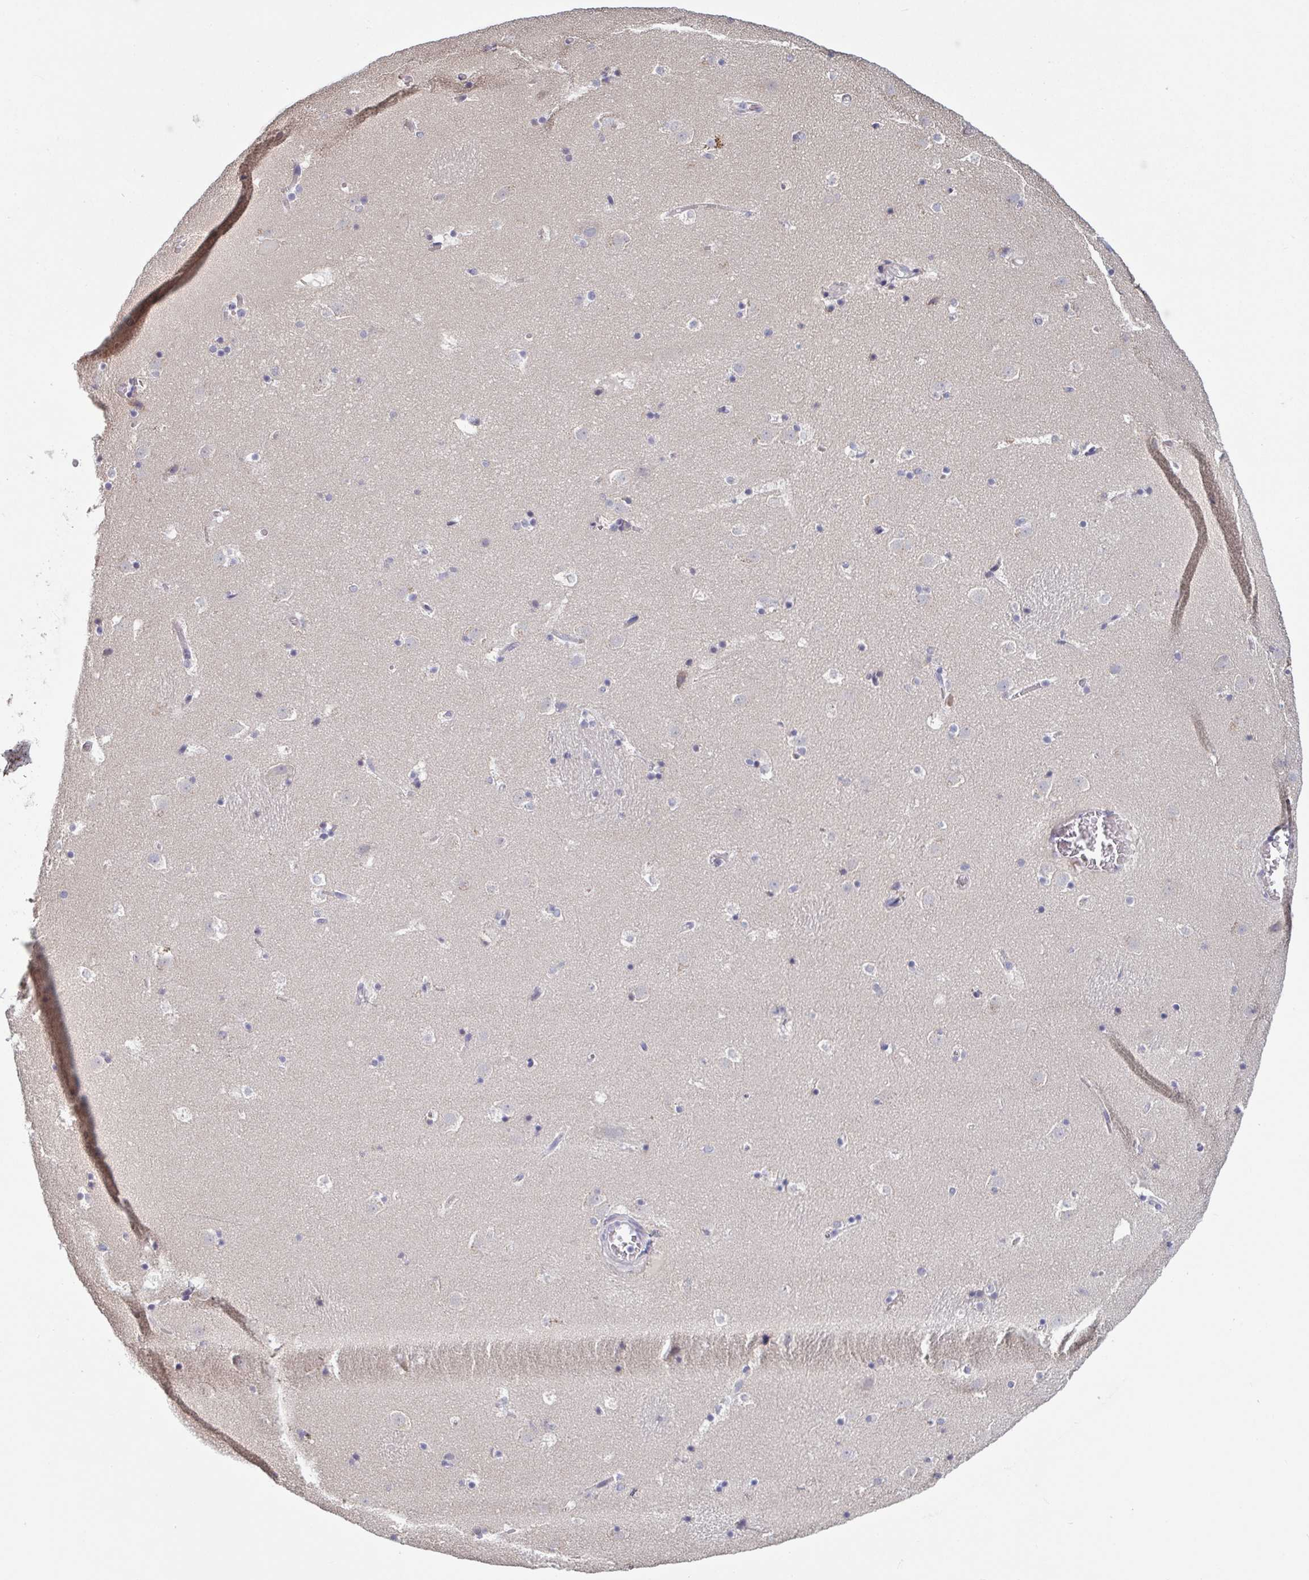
{"staining": {"intensity": "negative", "quantity": "none", "location": "none"}, "tissue": "caudate", "cell_type": "Glial cells", "image_type": "normal", "snomed": [{"axis": "morphology", "description": "Normal tissue, NOS"}, {"axis": "topography", "description": "Lateral ventricle wall"}], "caption": "Immunohistochemistry (IHC) of benign human caudate exhibits no positivity in glial cells.", "gene": "CD1E", "patient": {"sex": "male", "age": 37}}